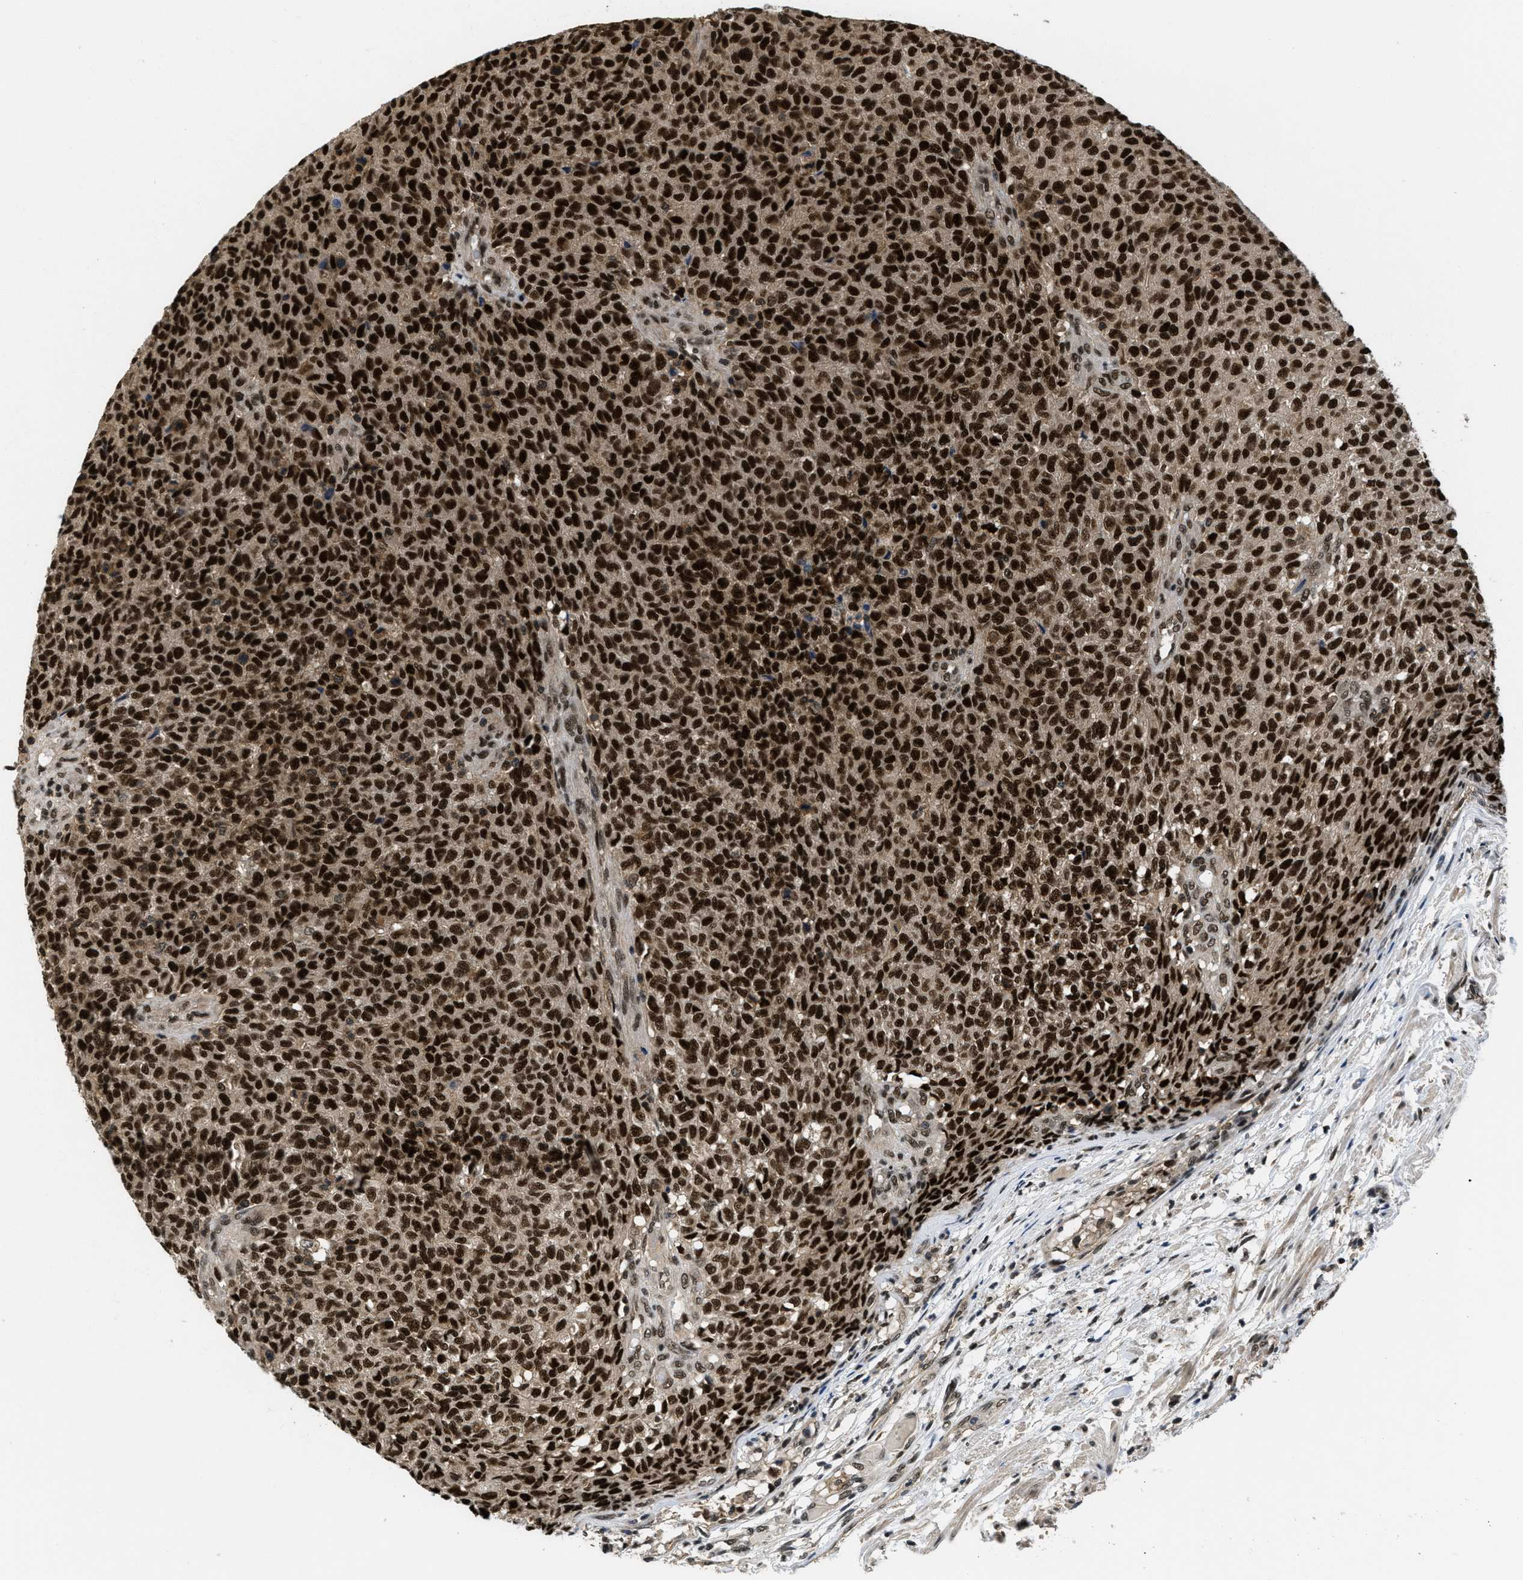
{"staining": {"intensity": "strong", "quantity": ">75%", "location": "cytoplasmic/membranous,nuclear"}, "tissue": "testis cancer", "cell_type": "Tumor cells", "image_type": "cancer", "snomed": [{"axis": "morphology", "description": "Seminoma, NOS"}, {"axis": "topography", "description": "Testis"}], "caption": "Tumor cells reveal strong cytoplasmic/membranous and nuclear positivity in approximately >75% of cells in testis cancer.", "gene": "CUL4B", "patient": {"sex": "male", "age": 59}}